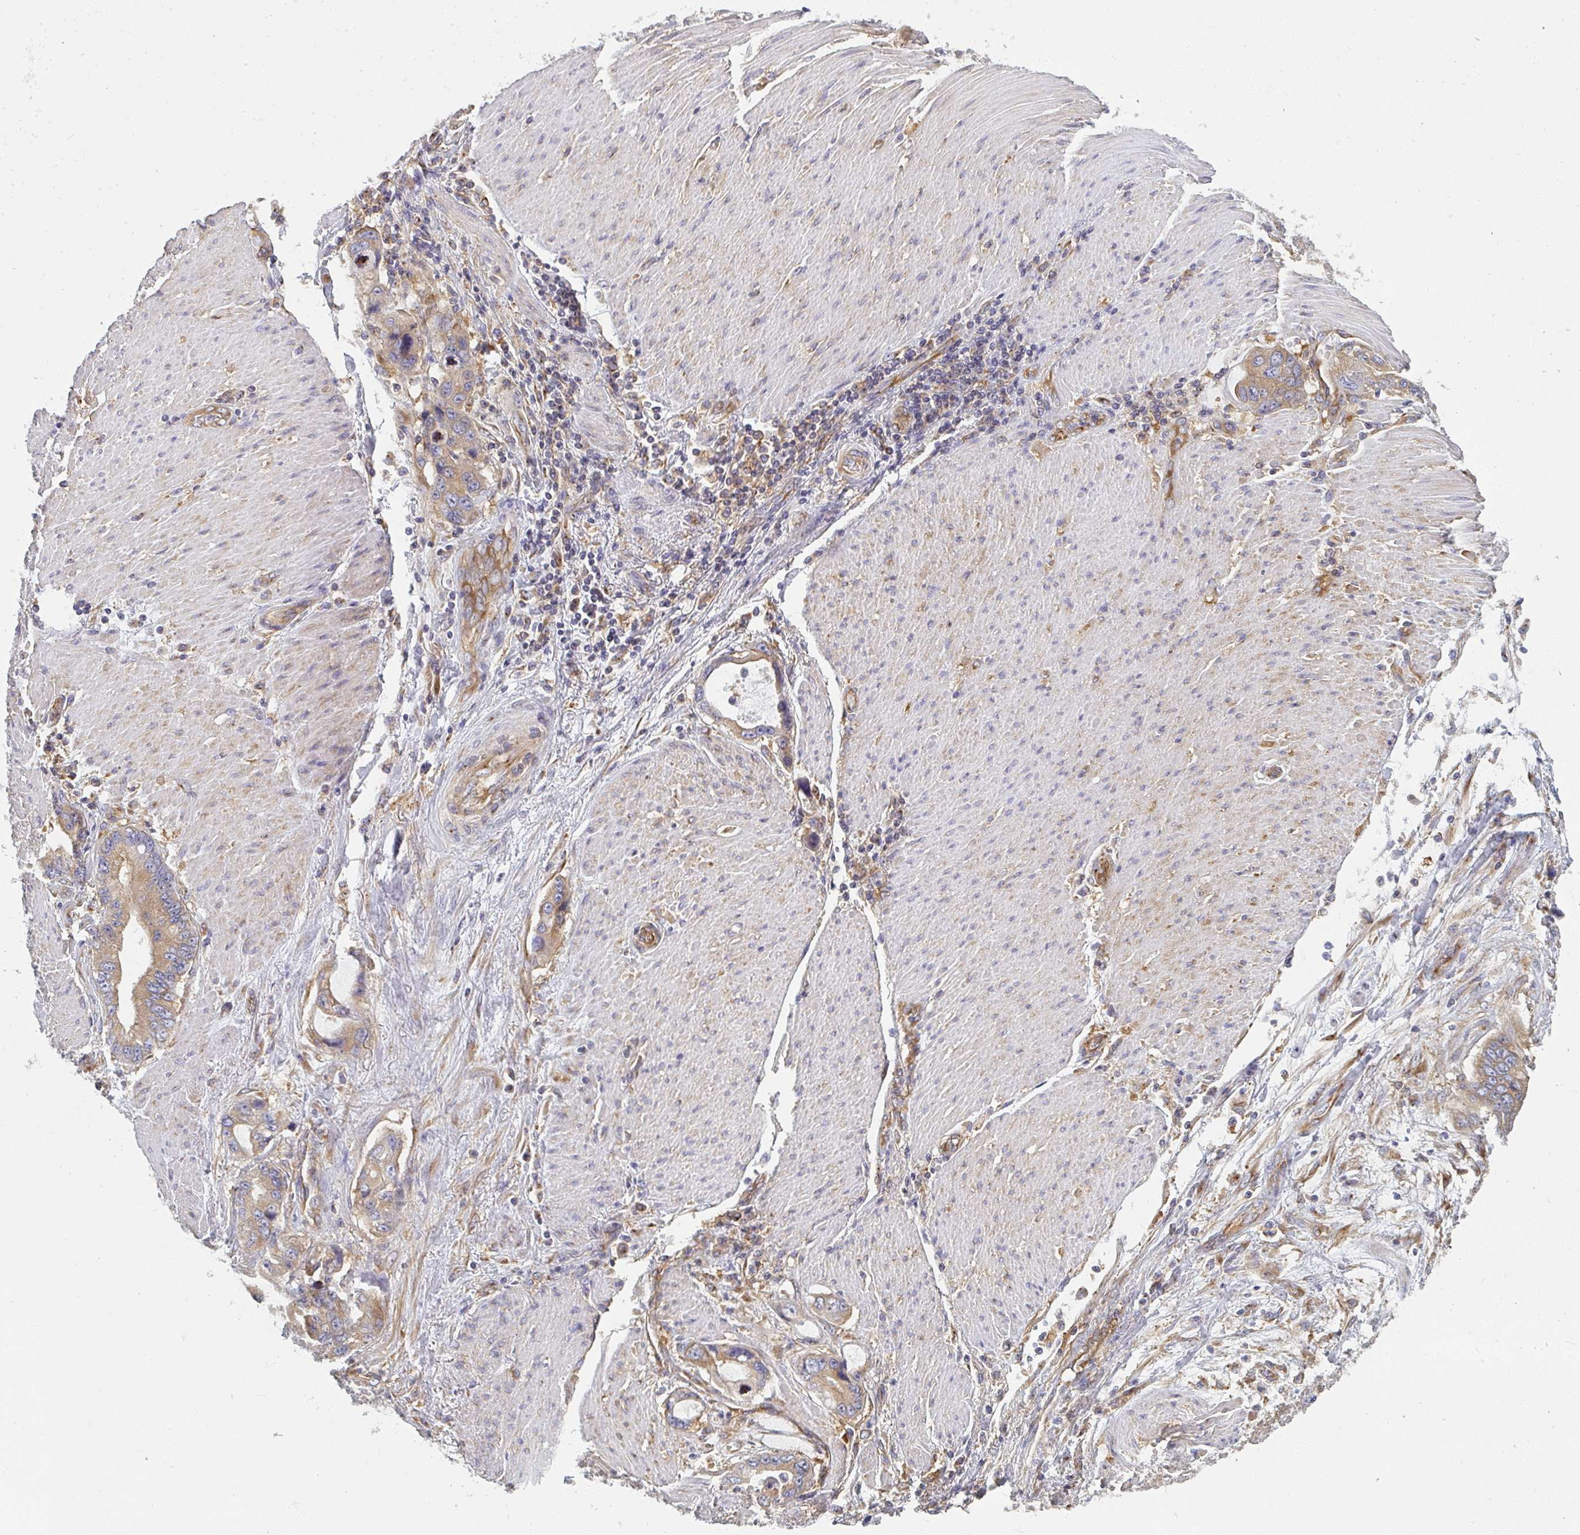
{"staining": {"intensity": "moderate", "quantity": ">75%", "location": "cytoplasmic/membranous"}, "tissue": "stomach cancer", "cell_type": "Tumor cells", "image_type": "cancer", "snomed": [{"axis": "morphology", "description": "Adenocarcinoma, NOS"}, {"axis": "topography", "description": "Pancreas"}, {"axis": "topography", "description": "Stomach, upper"}], "caption": "A brown stain shows moderate cytoplasmic/membranous staining of a protein in human stomach adenocarcinoma tumor cells.", "gene": "DYNC1I2", "patient": {"sex": "male", "age": 77}}